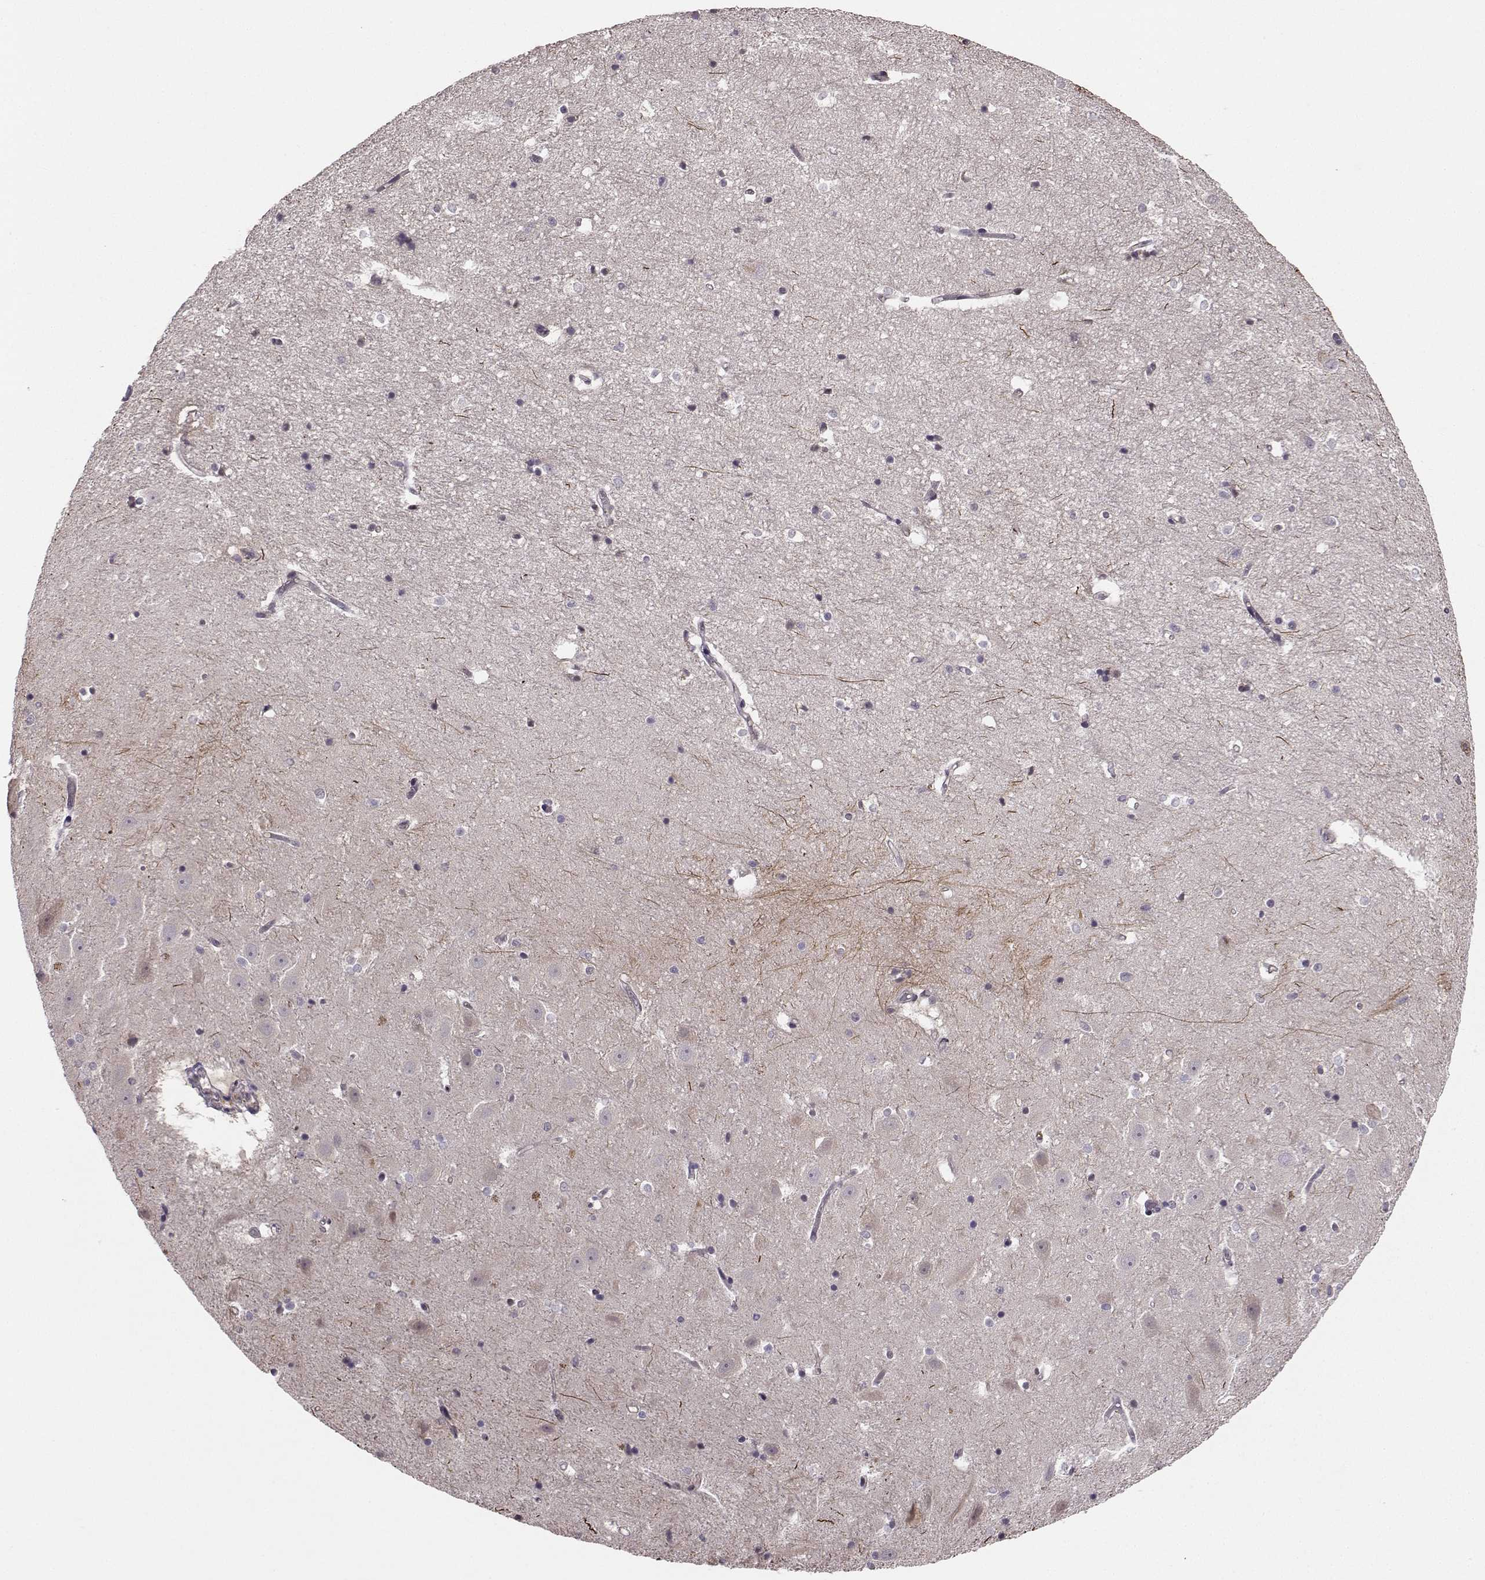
{"staining": {"intensity": "negative", "quantity": "none", "location": "none"}, "tissue": "hippocampus", "cell_type": "Glial cells", "image_type": "normal", "snomed": [{"axis": "morphology", "description": "Normal tissue, NOS"}, {"axis": "topography", "description": "Hippocampus"}], "caption": "Histopathology image shows no protein positivity in glial cells of benign hippocampus. Brightfield microscopy of immunohistochemistry stained with DAB (brown) and hematoxylin (blue), captured at high magnification.", "gene": "PKP2", "patient": {"sex": "male", "age": 44}}